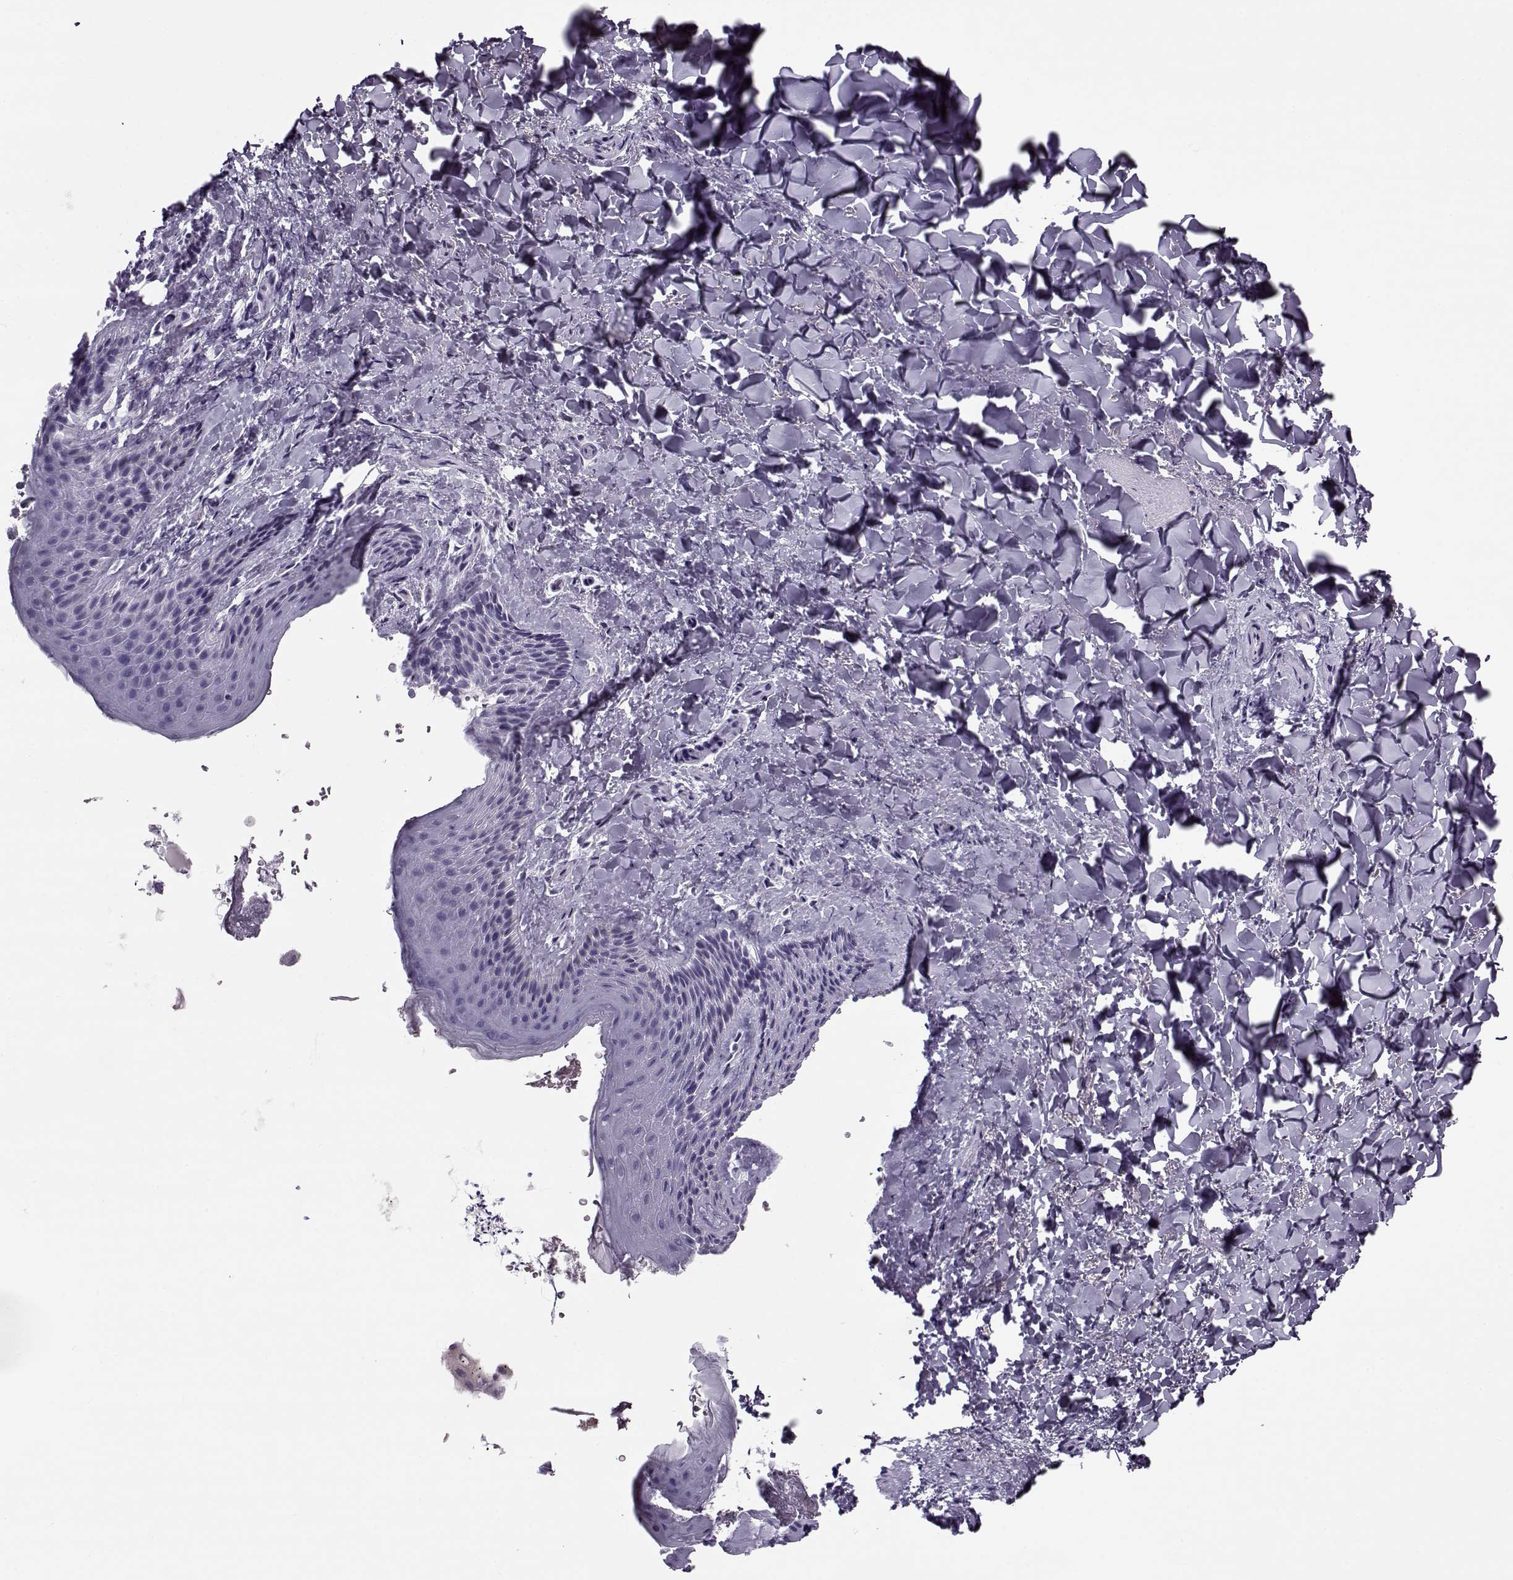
{"staining": {"intensity": "negative", "quantity": "none", "location": "none"}, "tissue": "skin", "cell_type": "Epidermal cells", "image_type": "normal", "snomed": [{"axis": "morphology", "description": "Normal tissue, NOS"}, {"axis": "topography", "description": "Anal"}], "caption": "Image shows no significant protein expression in epidermal cells of unremarkable skin. (Stains: DAB immunohistochemistry (IHC) with hematoxylin counter stain, Microscopy: brightfield microscopy at high magnification).", "gene": "GAGE10", "patient": {"sex": "male", "age": 36}}